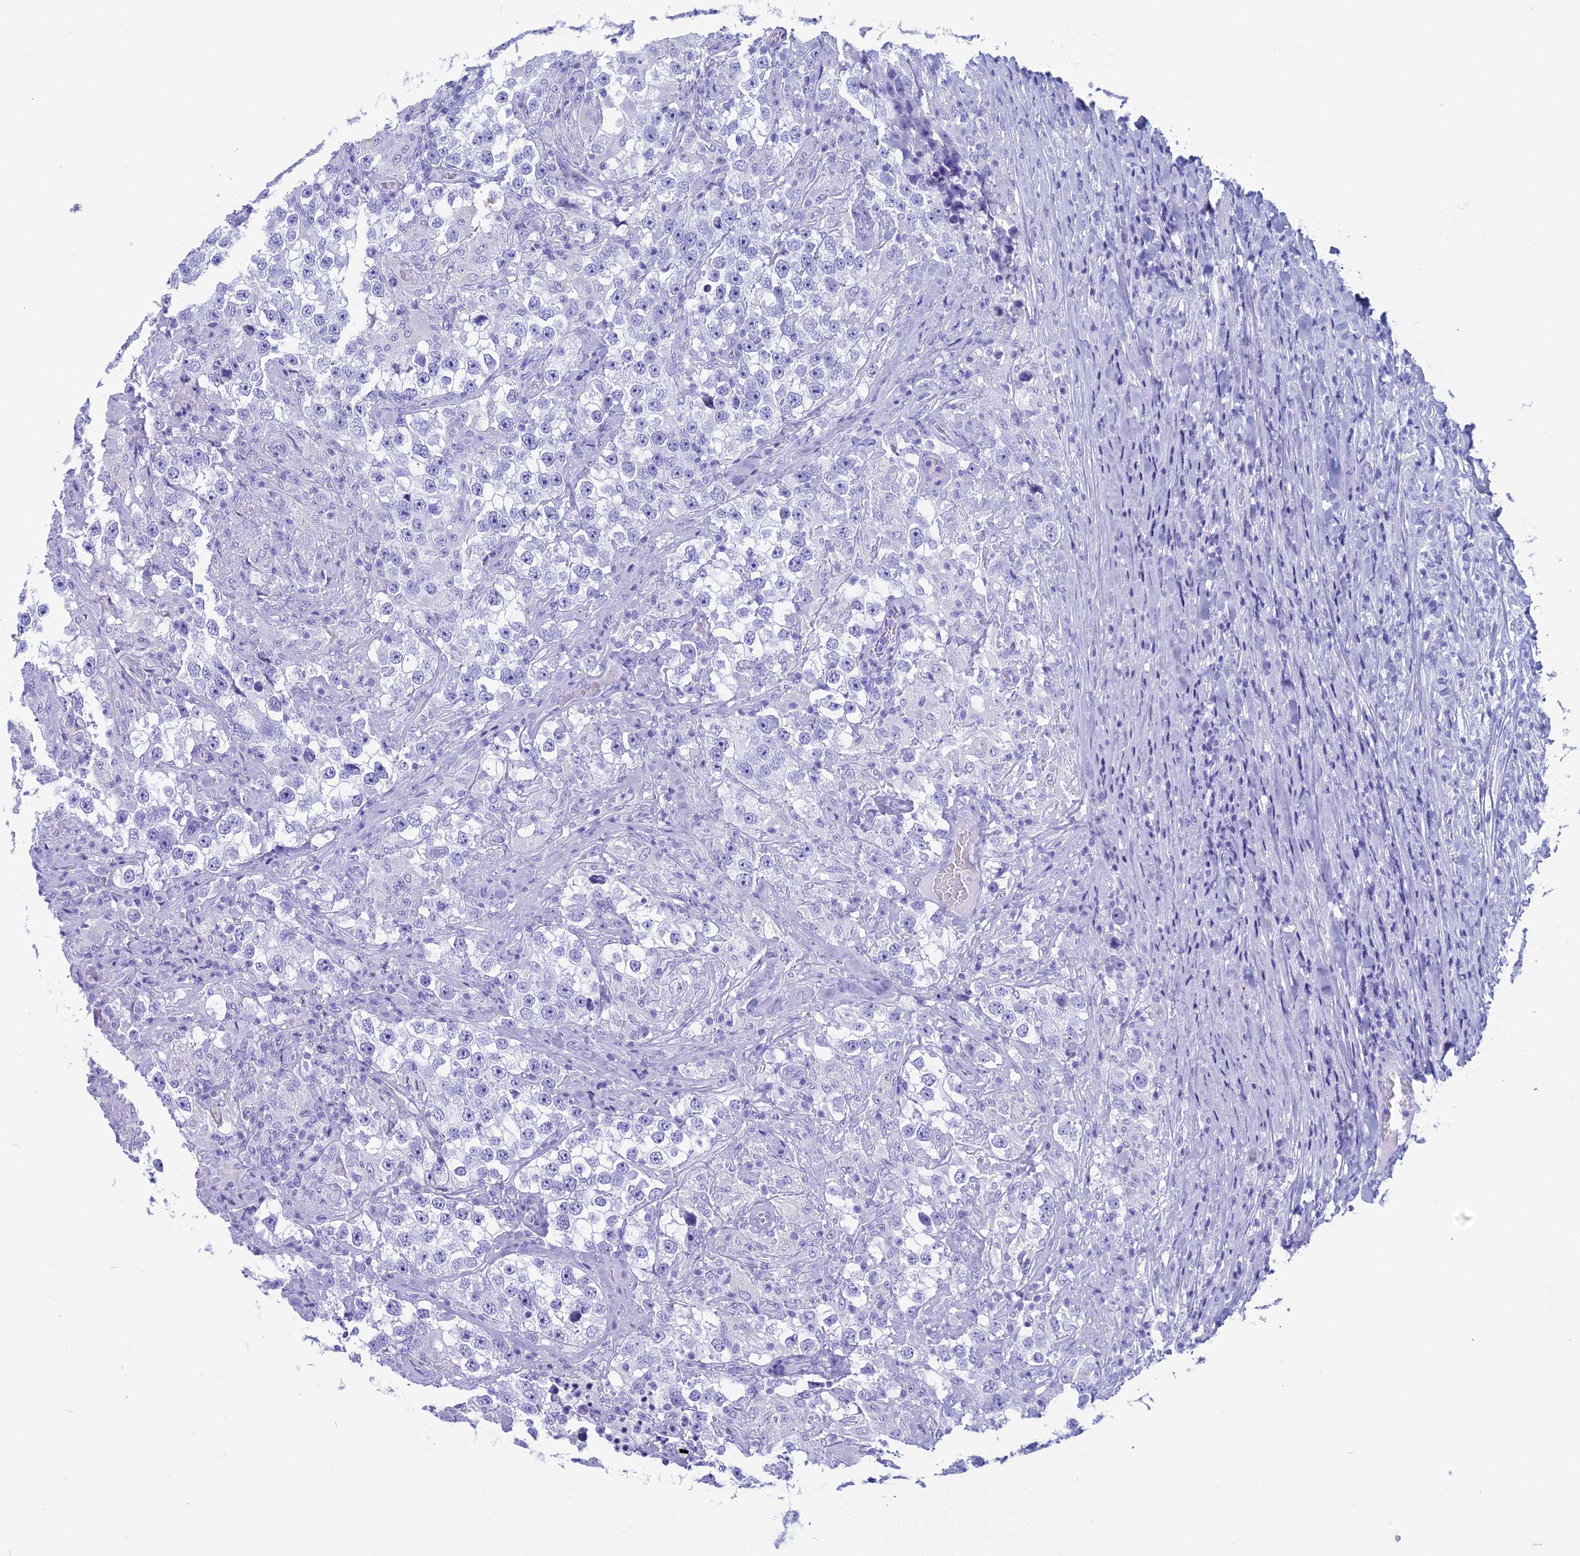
{"staining": {"intensity": "negative", "quantity": "none", "location": "none"}, "tissue": "testis cancer", "cell_type": "Tumor cells", "image_type": "cancer", "snomed": [{"axis": "morphology", "description": "Seminoma, NOS"}, {"axis": "topography", "description": "Testis"}], "caption": "DAB immunohistochemical staining of testis seminoma reveals no significant staining in tumor cells. (Immunohistochemistry (ihc), brightfield microscopy, high magnification).", "gene": "FAM169A", "patient": {"sex": "male", "age": 46}}